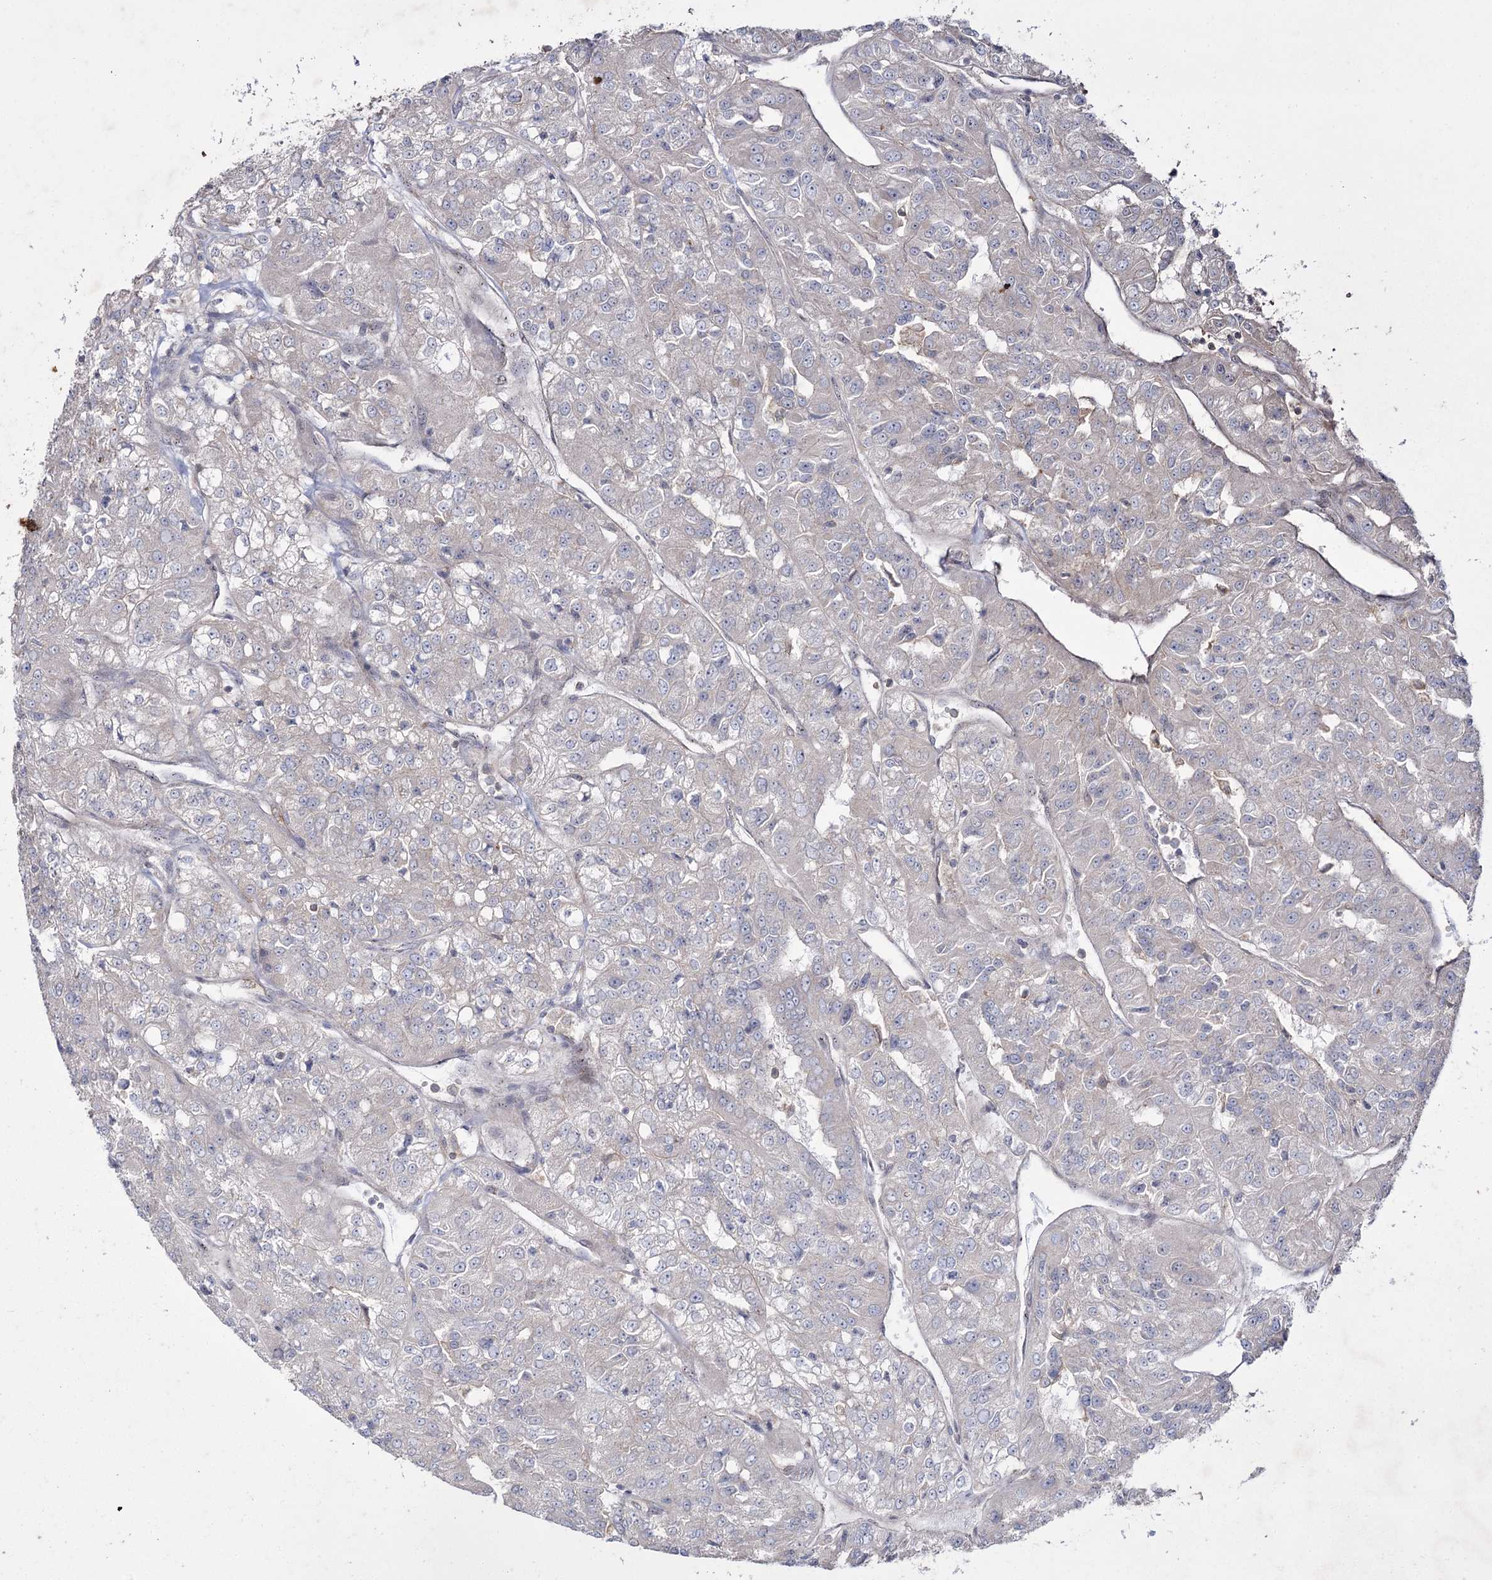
{"staining": {"intensity": "negative", "quantity": "none", "location": "none"}, "tissue": "renal cancer", "cell_type": "Tumor cells", "image_type": "cancer", "snomed": [{"axis": "morphology", "description": "Adenocarcinoma, NOS"}, {"axis": "topography", "description": "Kidney"}], "caption": "Tumor cells show no significant positivity in renal cancer.", "gene": "SH3TC1", "patient": {"sex": "female", "age": 63}}